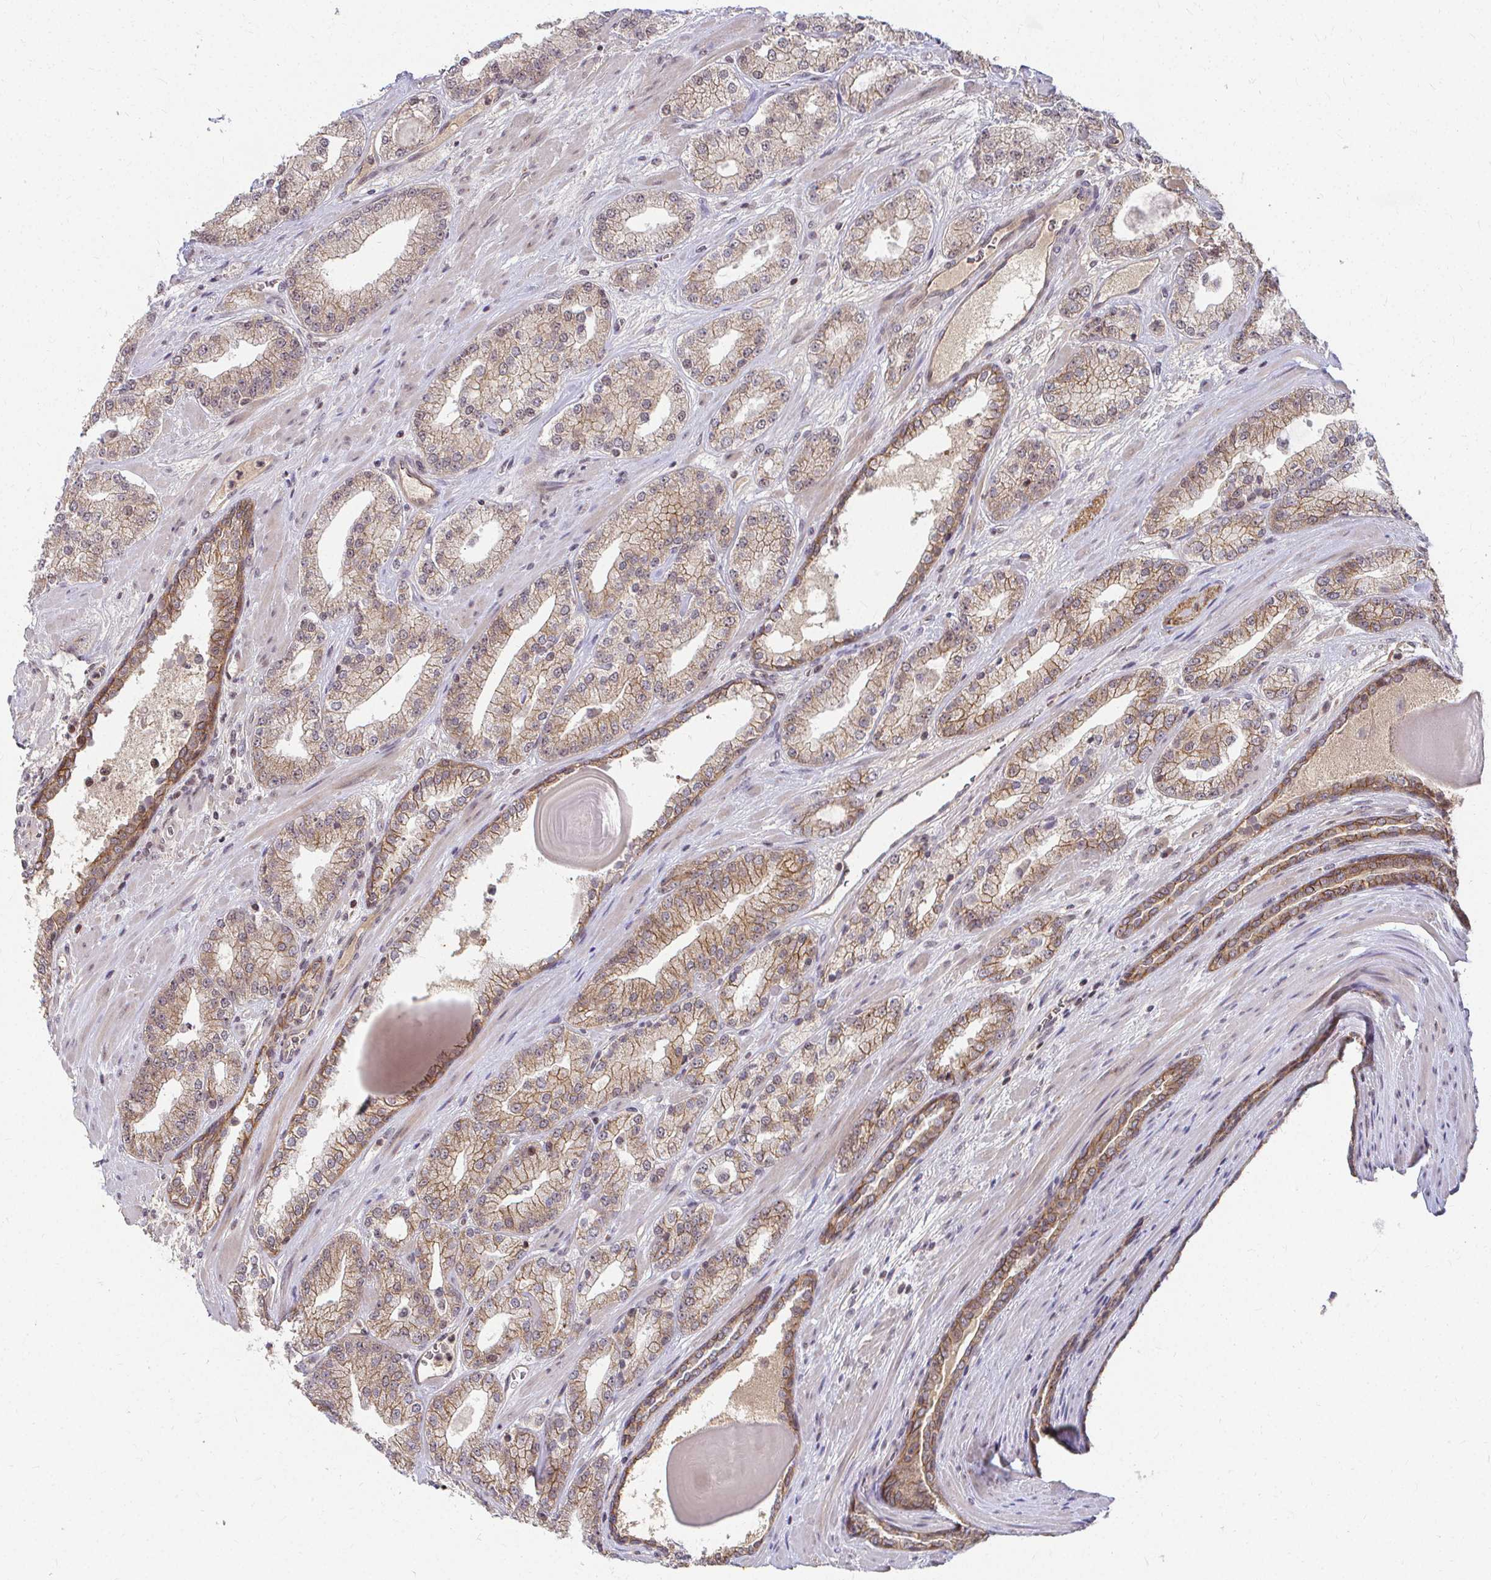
{"staining": {"intensity": "moderate", "quantity": "25%-75%", "location": "cytoplasmic/membranous"}, "tissue": "prostate cancer", "cell_type": "Tumor cells", "image_type": "cancer", "snomed": [{"axis": "morphology", "description": "Adenocarcinoma, High grade"}, {"axis": "topography", "description": "Prostate"}], "caption": "Brown immunohistochemical staining in prostate cancer (adenocarcinoma (high-grade)) reveals moderate cytoplasmic/membranous expression in approximately 25%-75% of tumor cells. (DAB (3,3'-diaminobenzidine) IHC with brightfield microscopy, high magnification).", "gene": "ANK3", "patient": {"sex": "male", "age": 64}}